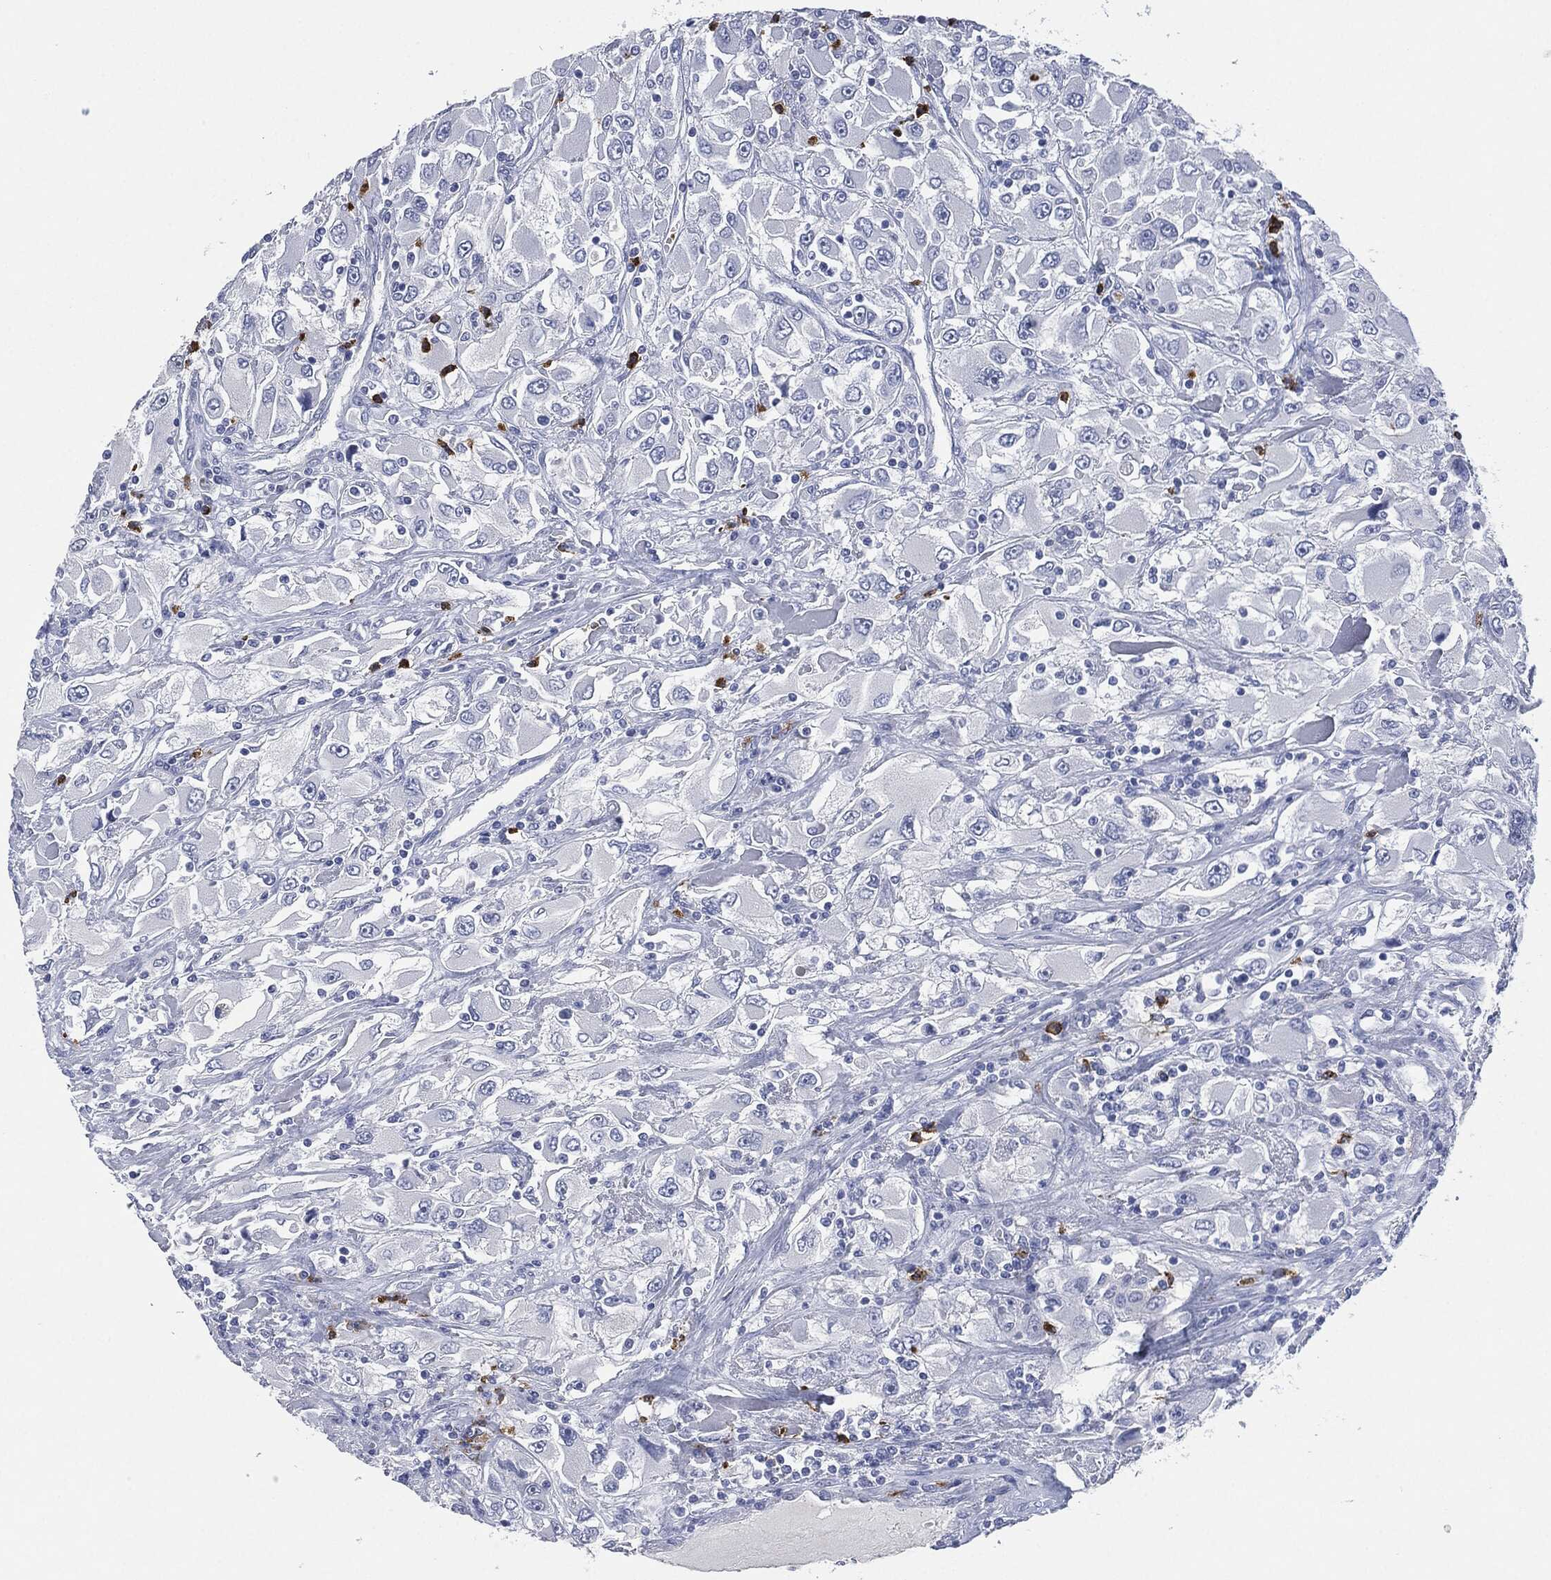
{"staining": {"intensity": "negative", "quantity": "none", "location": "none"}, "tissue": "renal cancer", "cell_type": "Tumor cells", "image_type": "cancer", "snomed": [{"axis": "morphology", "description": "Adenocarcinoma, NOS"}, {"axis": "topography", "description": "Kidney"}], "caption": "Renal adenocarcinoma was stained to show a protein in brown. There is no significant positivity in tumor cells.", "gene": "CEACAM8", "patient": {"sex": "female", "age": 52}}